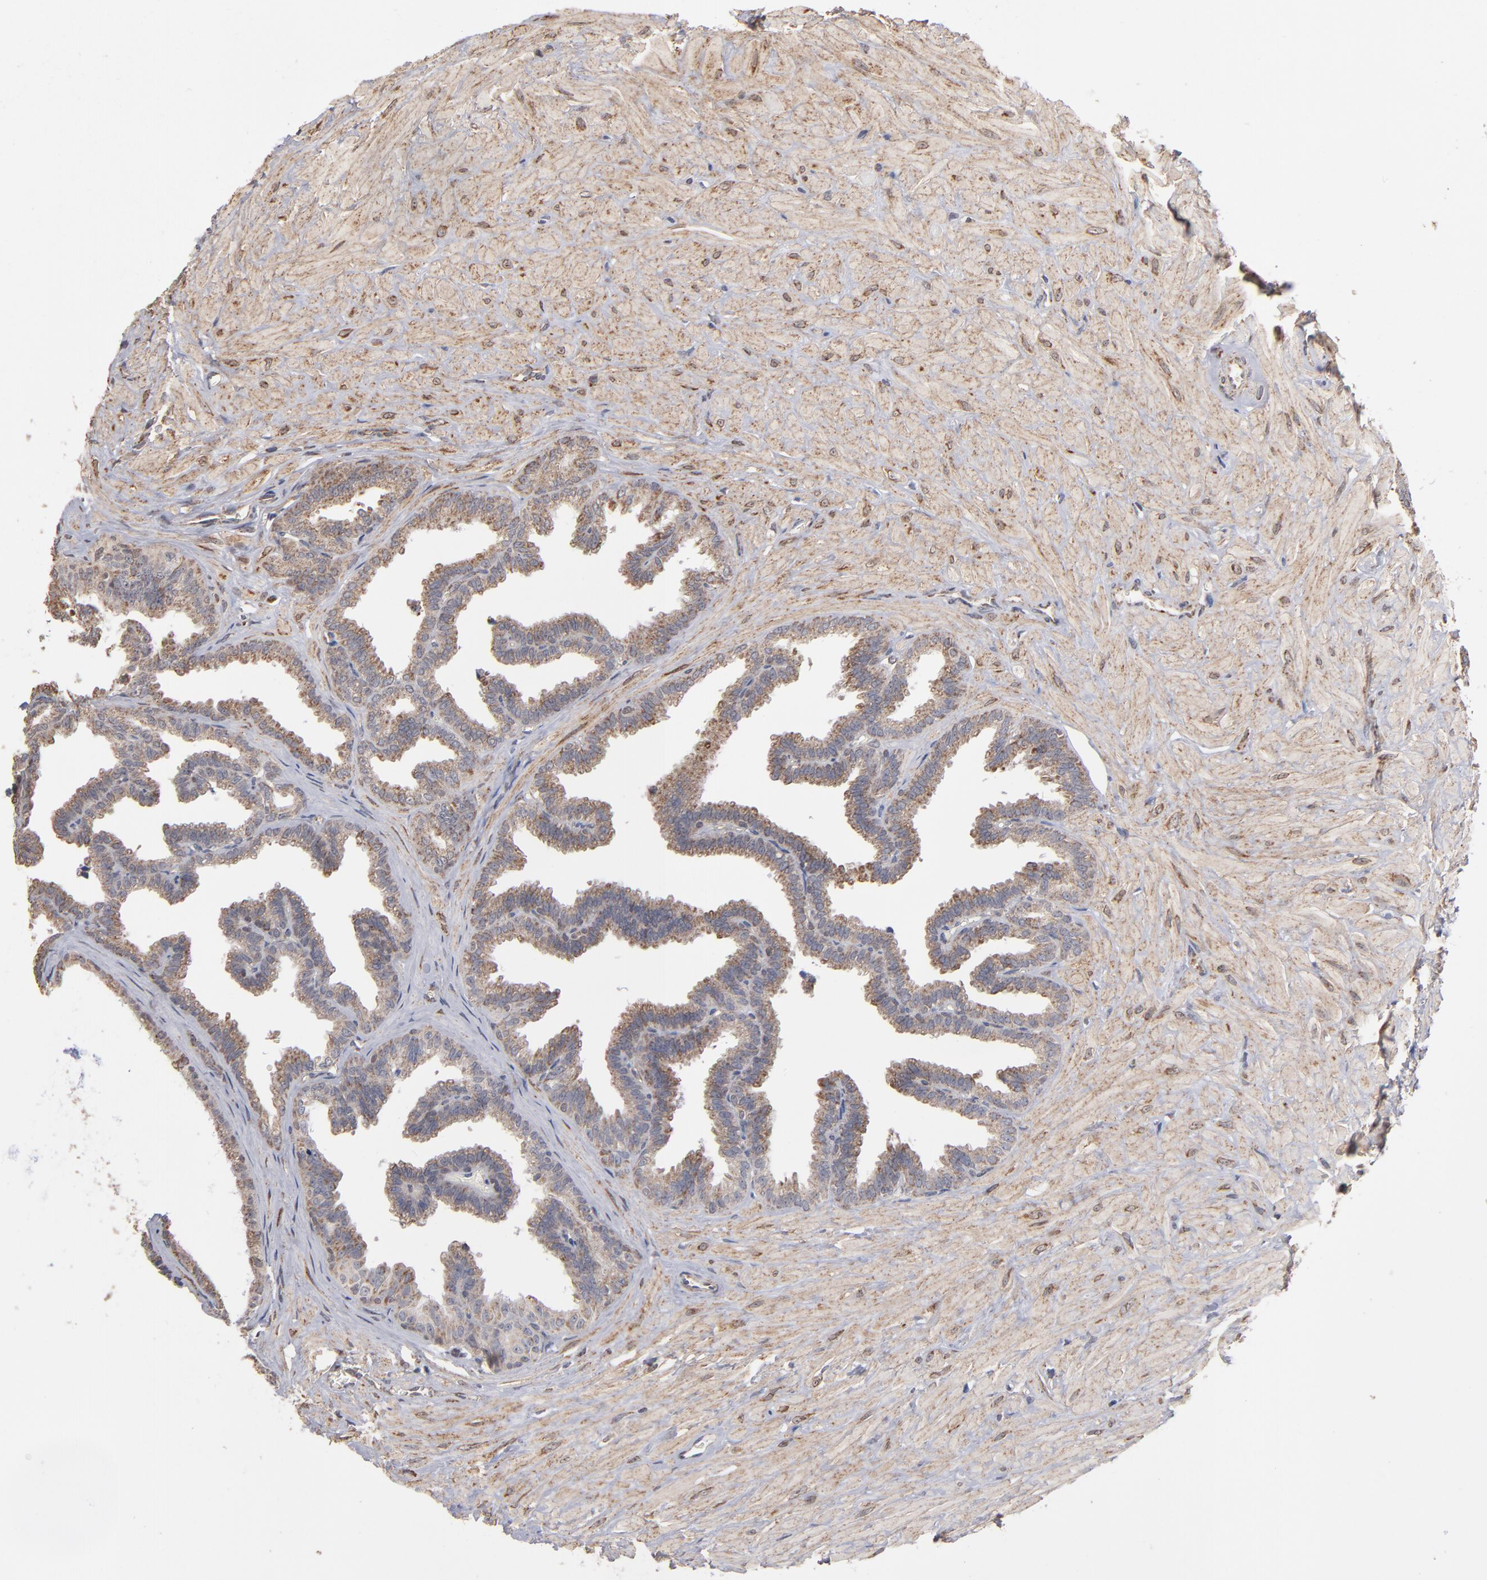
{"staining": {"intensity": "moderate", "quantity": ">75%", "location": "cytoplasmic/membranous"}, "tissue": "seminal vesicle", "cell_type": "Glandular cells", "image_type": "normal", "snomed": [{"axis": "morphology", "description": "Normal tissue, NOS"}, {"axis": "topography", "description": "Seminal veicle"}], "caption": "A medium amount of moderate cytoplasmic/membranous staining is seen in approximately >75% of glandular cells in benign seminal vesicle.", "gene": "MIPOL1", "patient": {"sex": "male", "age": 26}}